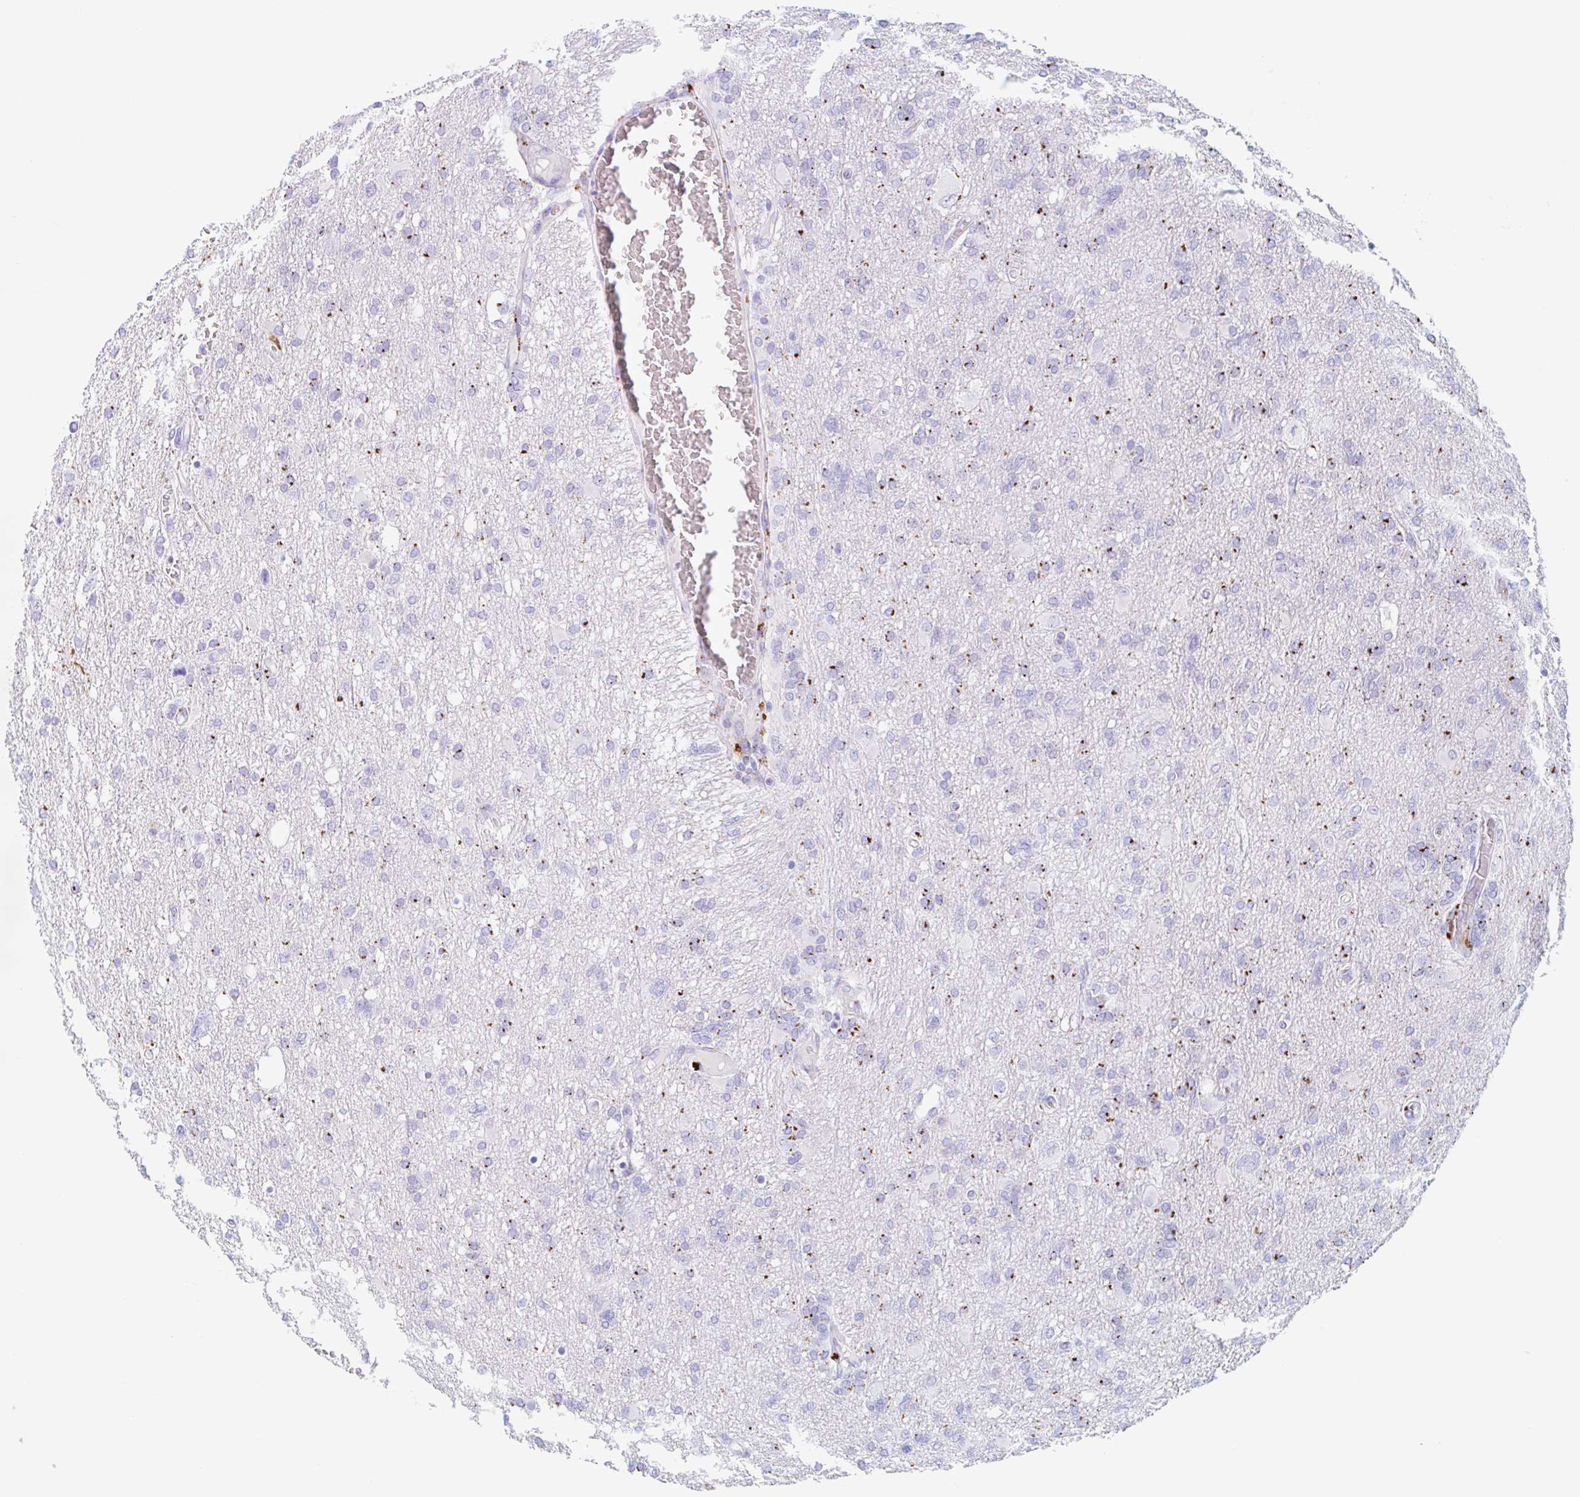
{"staining": {"intensity": "moderate", "quantity": "25%-75%", "location": "cytoplasmic/membranous"}, "tissue": "glioma", "cell_type": "Tumor cells", "image_type": "cancer", "snomed": [{"axis": "morphology", "description": "Glioma, malignant, High grade"}, {"axis": "topography", "description": "Brain"}], "caption": "Approximately 25%-75% of tumor cells in malignant high-grade glioma demonstrate moderate cytoplasmic/membranous protein positivity as visualized by brown immunohistochemical staining.", "gene": "ANKRD9", "patient": {"sex": "male", "age": 61}}